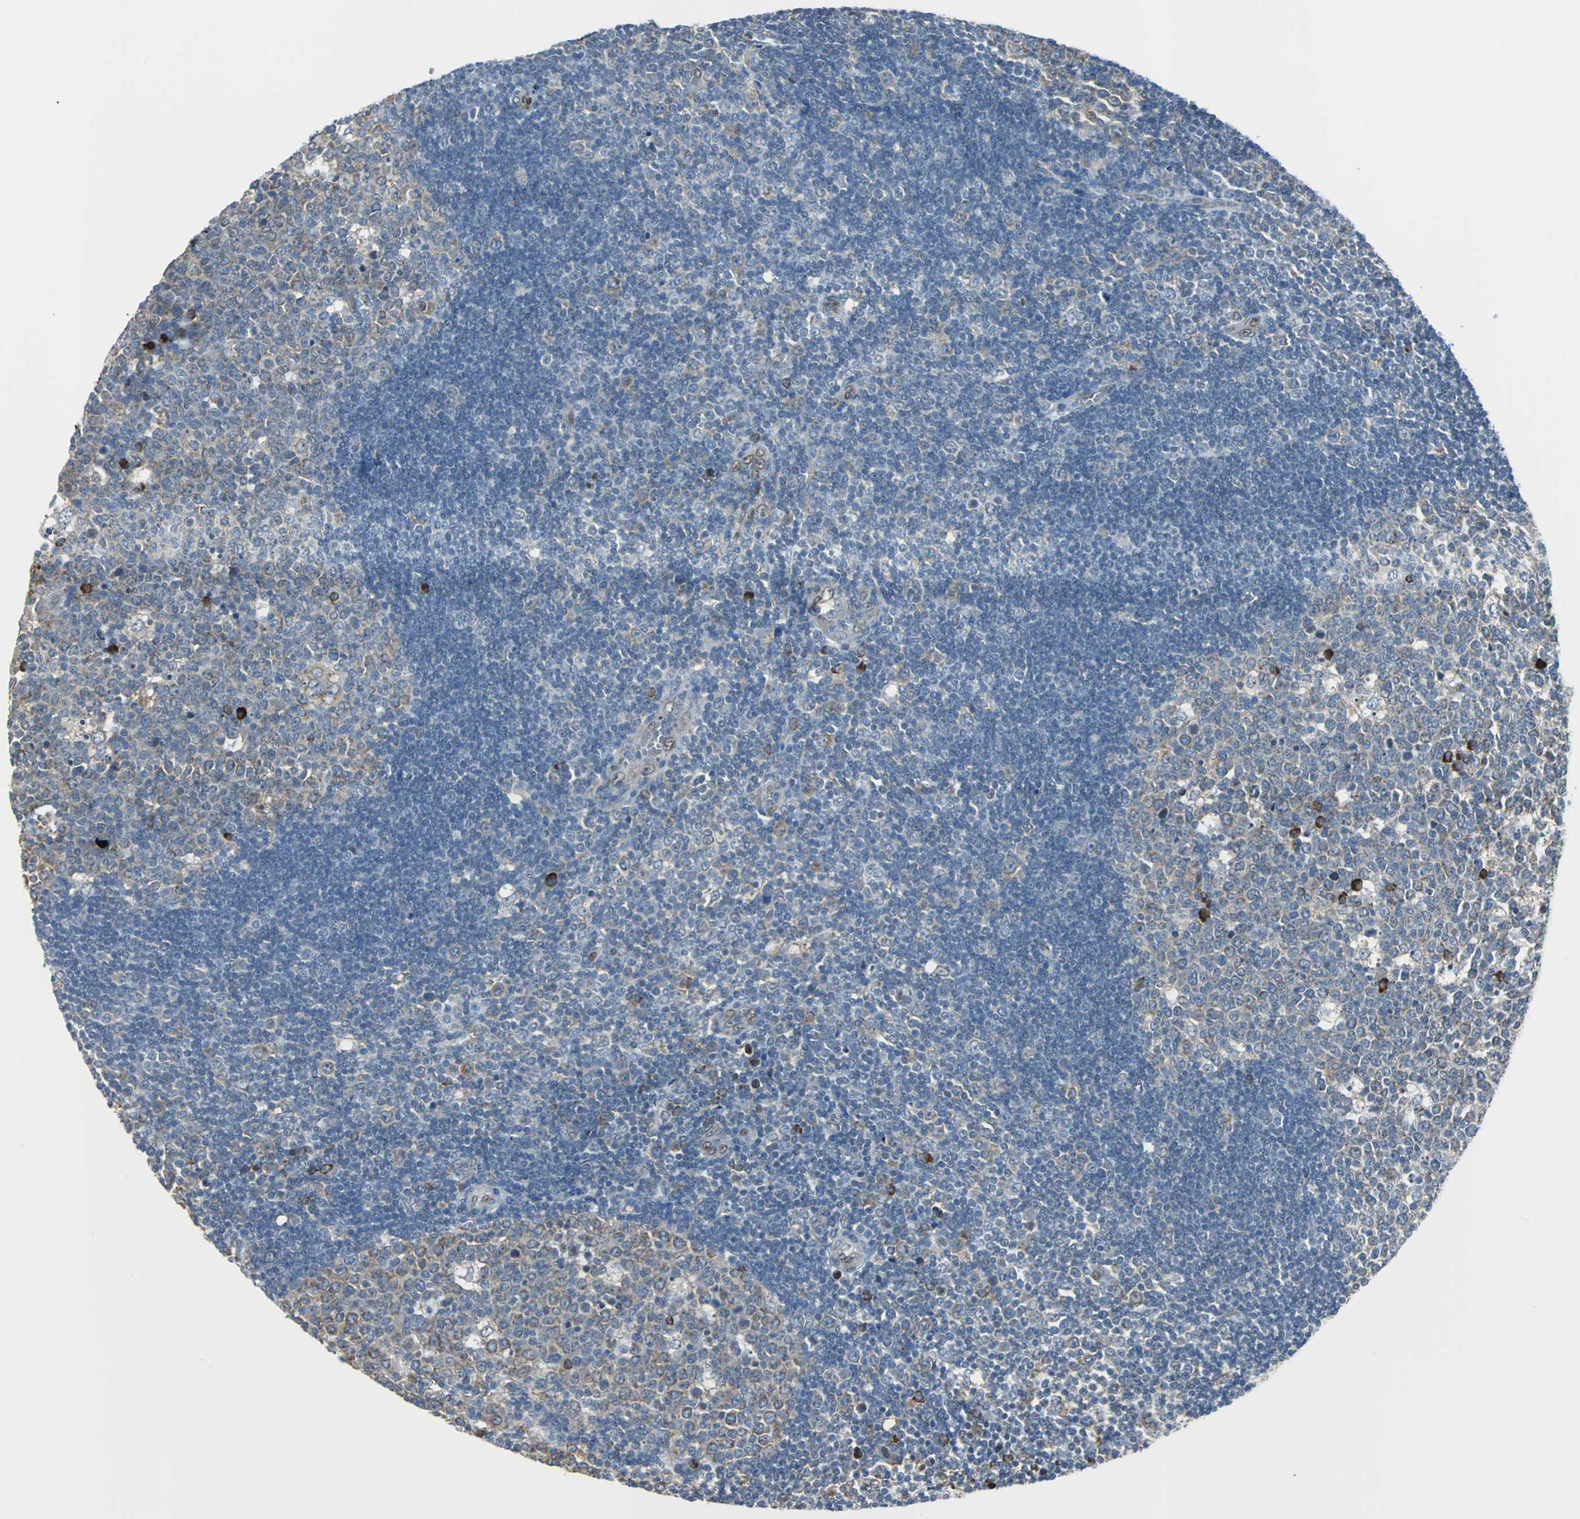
{"staining": {"intensity": "weak", "quantity": "25%-75%", "location": "cytoplasmic/membranous"}, "tissue": "lymph node", "cell_type": "Germinal center cells", "image_type": "normal", "snomed": [{"axis": "morphology", "description": "Normal tissue, NOS"}, {"axis": "topography", "description": "Lymph node"}, {"axis": "topography", "description": "Salivary gland"}], "caption": "Lymph node stained with a brown dye demonstrates weak cytoplasmic/membranous positive positivity in about 25%-75% of germinal center cells.", "gene": "PDIA4", "patient": {"sex": "male", "age": 8}}